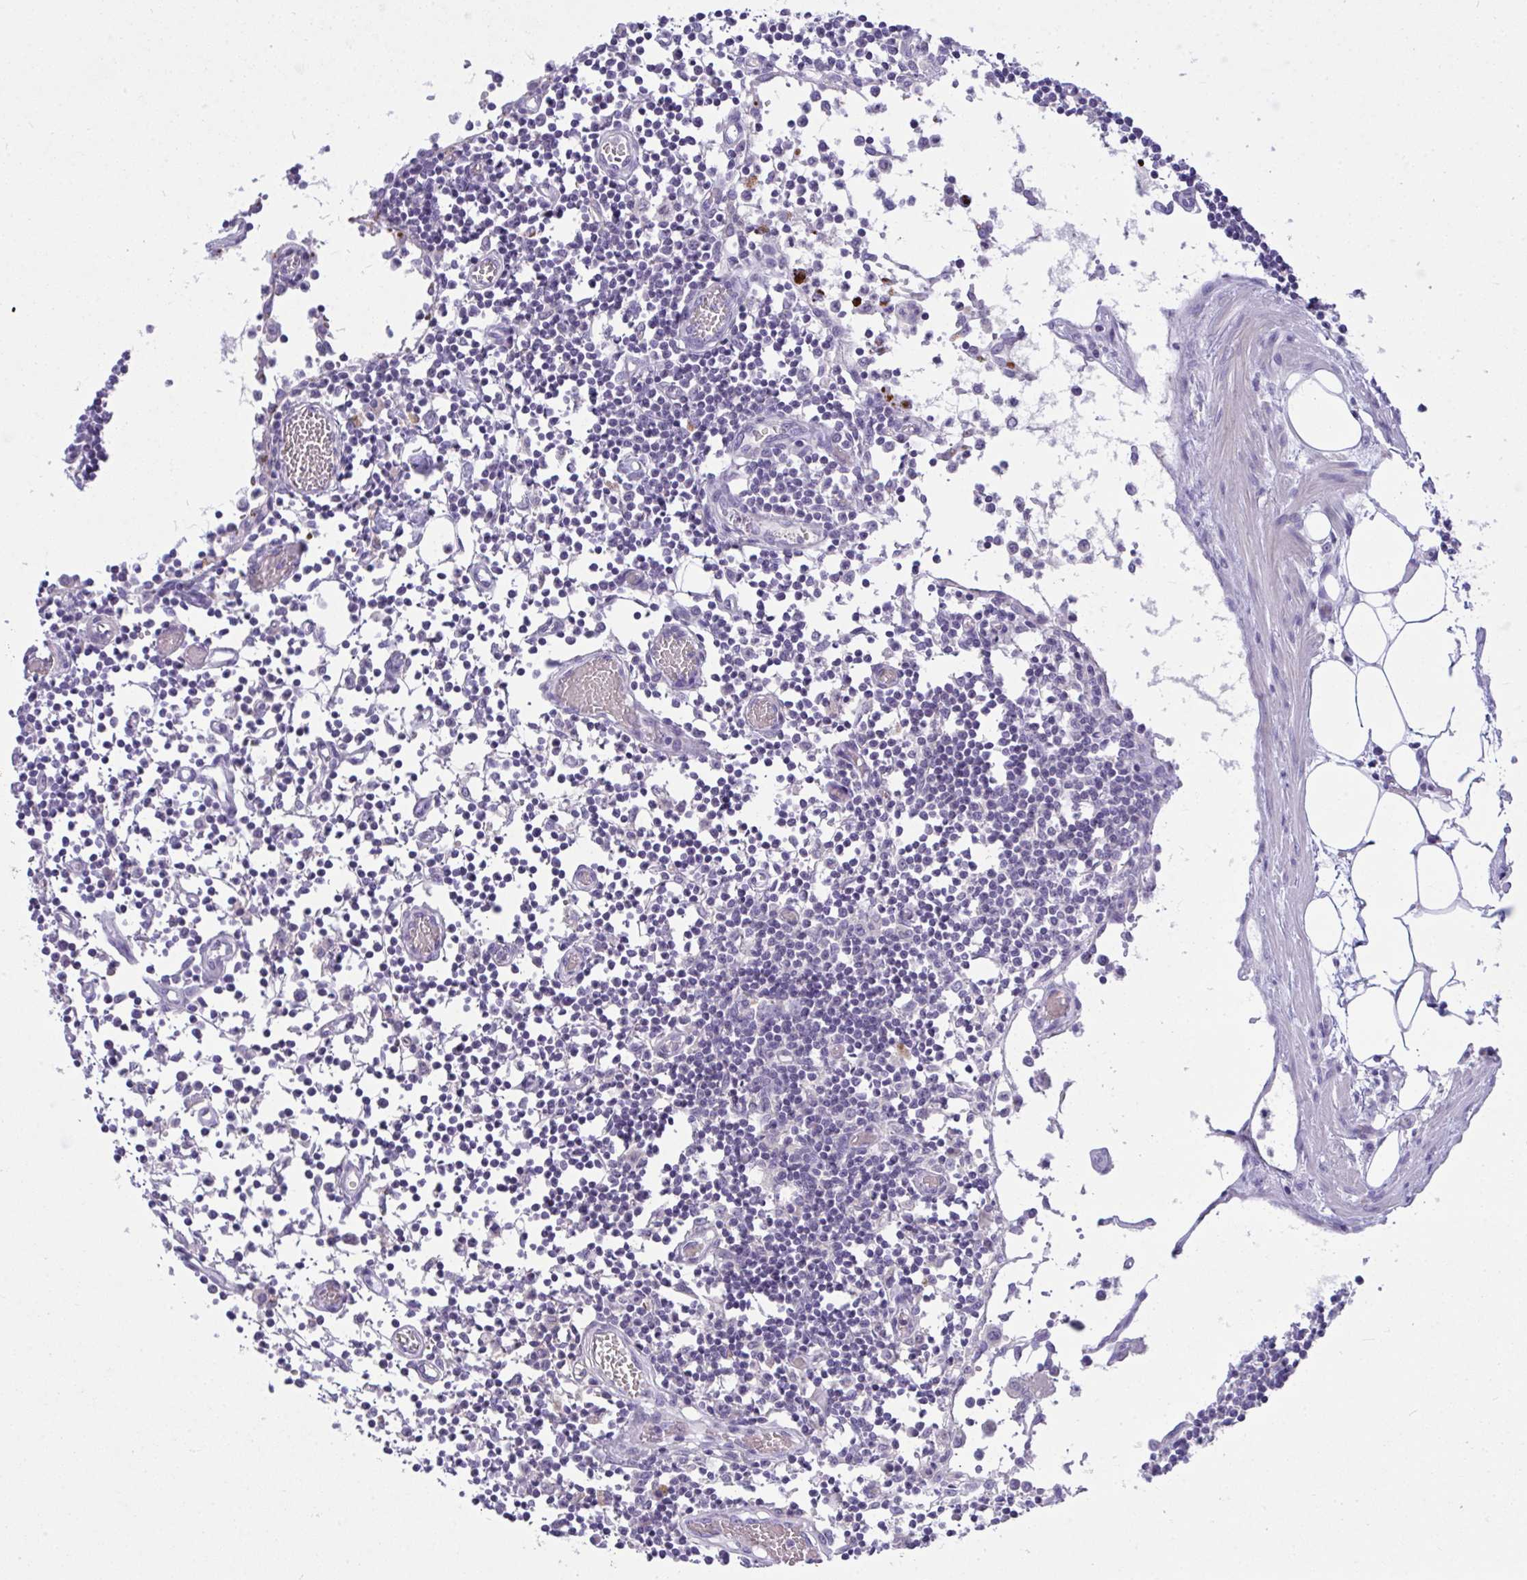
{"staining": {"intensity": "negative", "quantity": "none", "location": "none"}, "tissue": "lymph node", "cell_type": "Germinal center cells", "image_type": "normal", "snomed": [{"axis": "morphology", "description": "Normal tissue, NOS"}, {"axis": "topography", "description": "Lymph node"}], "caption": "Human lymph node stained for a protein using immunohistochemistry displays no expression in germinal center cells.", "gene": "SPTB", "patient": {"sex": "male", "age": 66}}